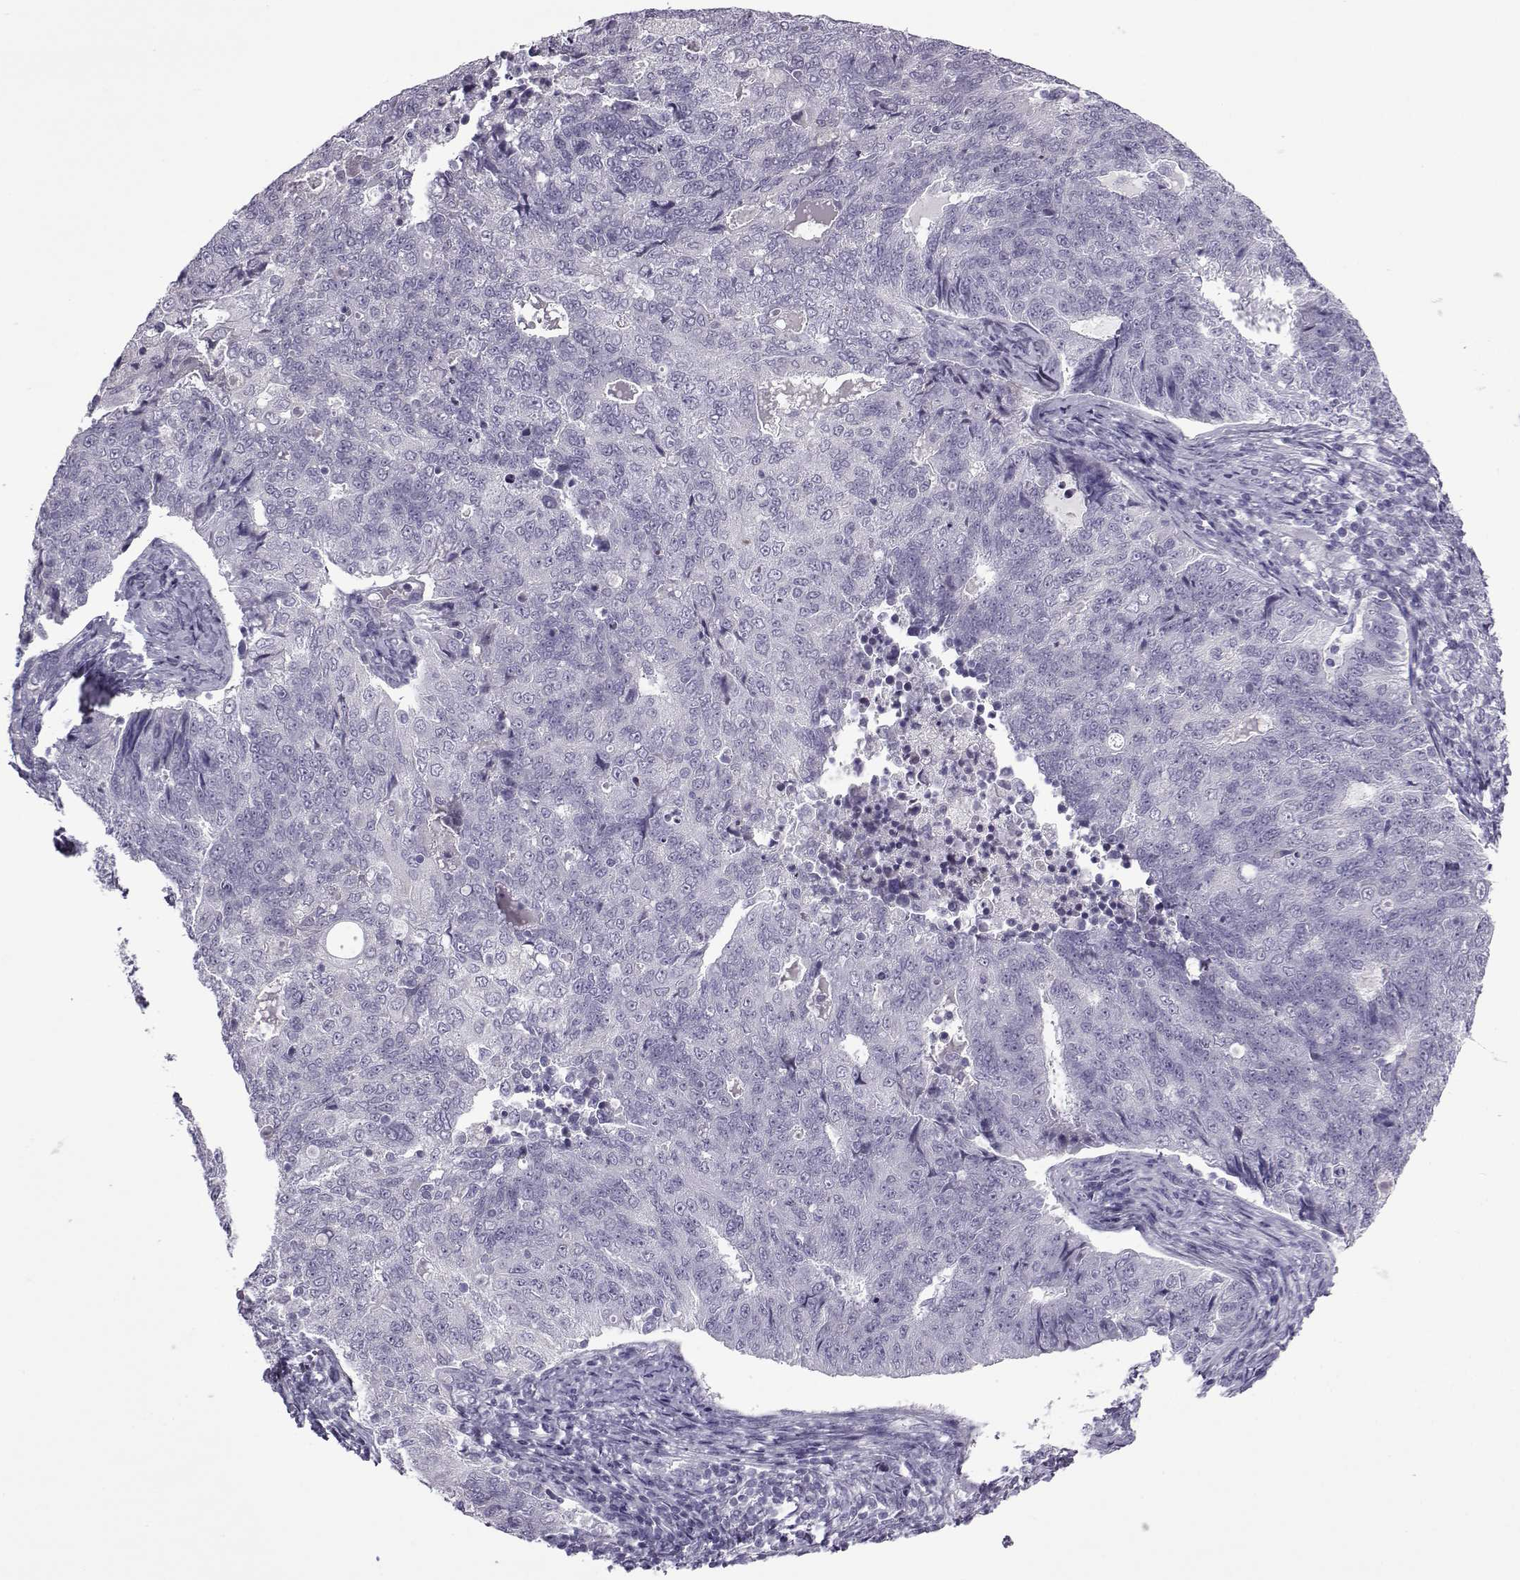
{"staining": {"intensity": "negative", "quantity": "none", "location": "none"}, "tissue": "endometrial cancer", "cell_type": "Tumor cells", "image_type": "cancer", "snomed": [{"axis": "morphology", "description": "Adenocarcinoma, NOS"}, {"axis": "topography", "description": "Endometrium"}], "caption": "There is no significant positivity in tumor cells of endometrial cancer.", "gene": "OIP5", "patient": {"sex": "female", "age": 43}}